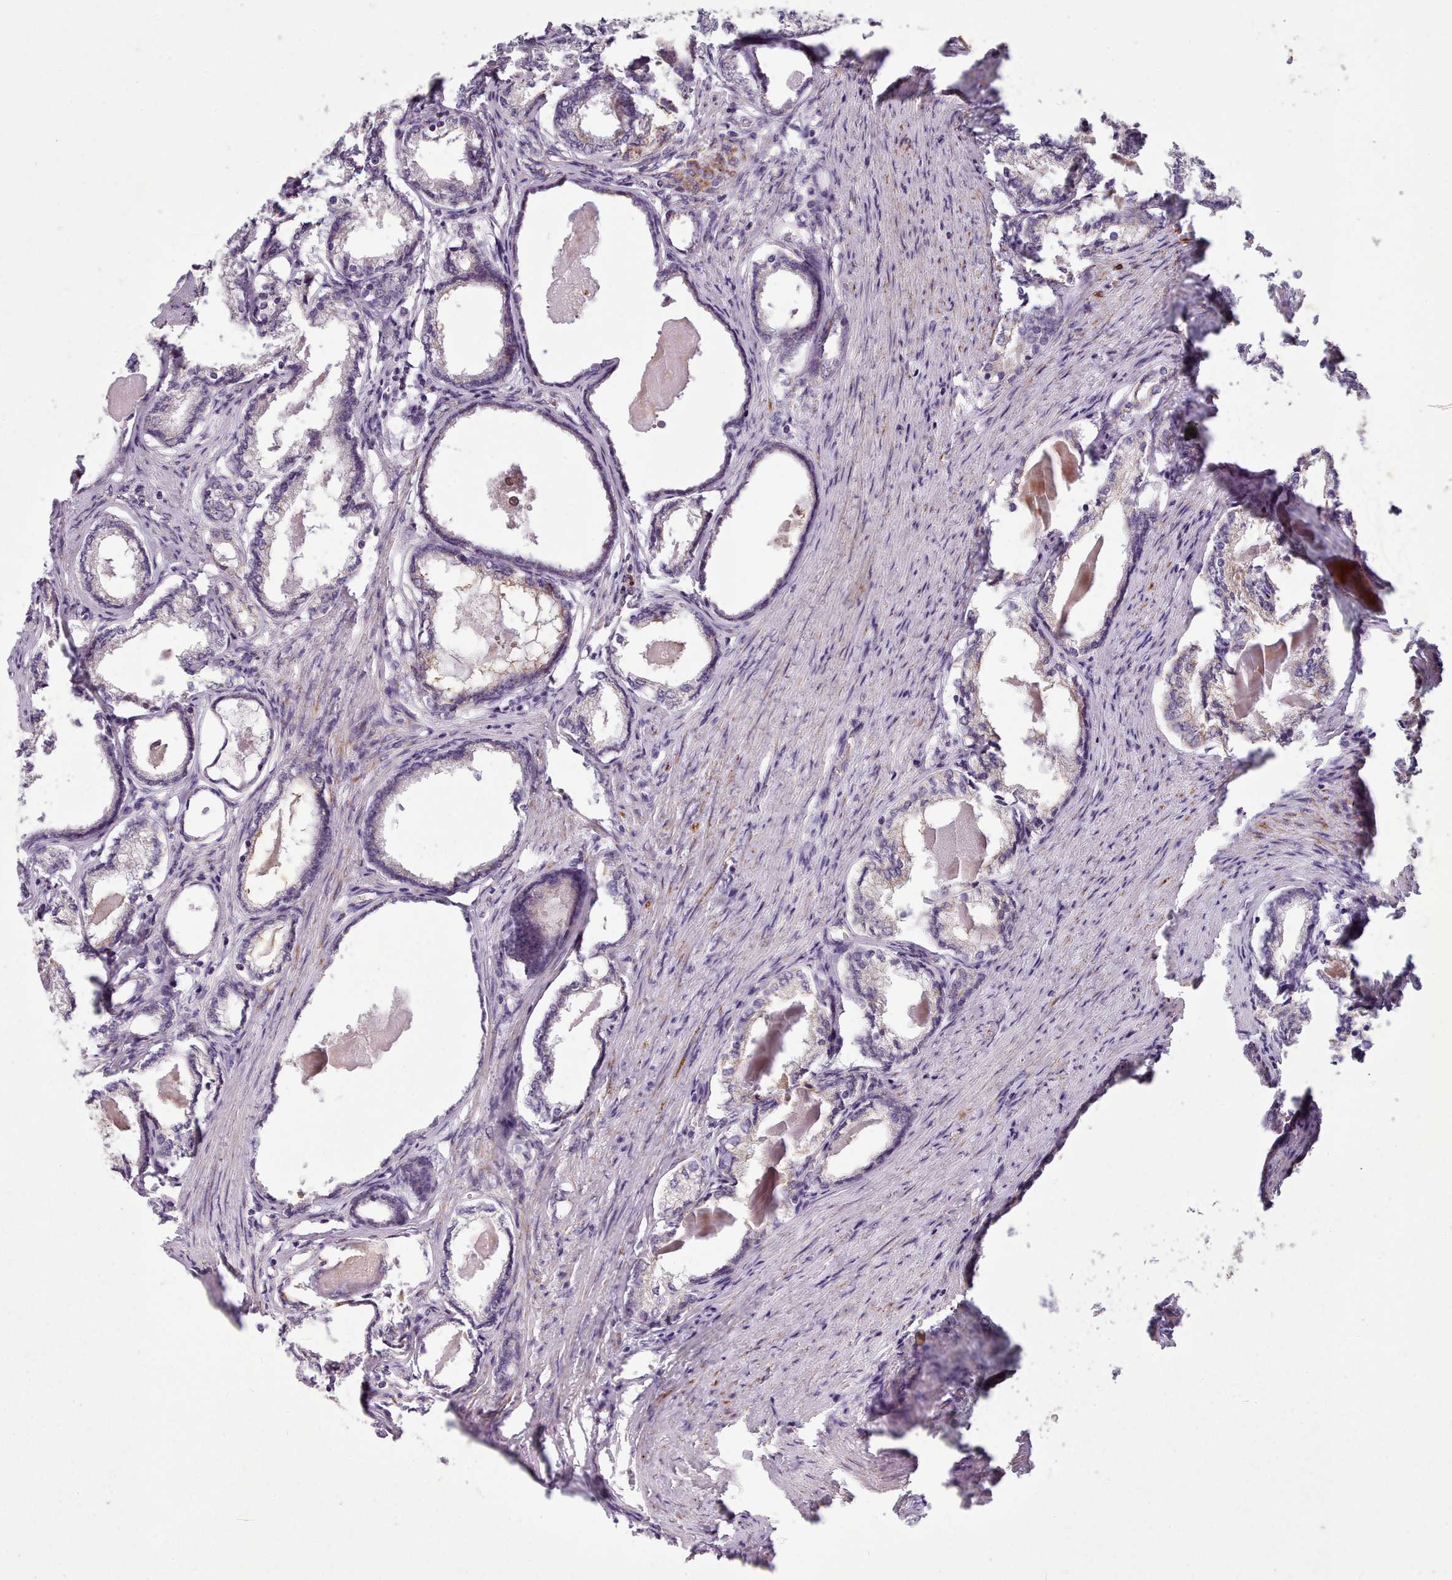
{"staining": {"intensity": "negative", "quantity": "none", "location": "none"}, "tissue": "prostate cancer", "cell_type": "Tumor cells", "image_type": "cancer", "snomed": [{"axis": "morphology", "description": "Adenocarcinoma, High grade"}, {"axis": "topography", "description": "Prostate"}], "caption": "A high-resolution image shows immunohistochemistry (IHC) staining of prostate adenocarcinoma (high-grade), which shows no significant positivity in tumor cells. The staining is performed using DAB (3,3'-diaminobenzidine) brown chromogen with nuclei counter-stained in using hematoxylin.", "gene": "FKBP10", "patient": {"sex": "male", "age": 69}}